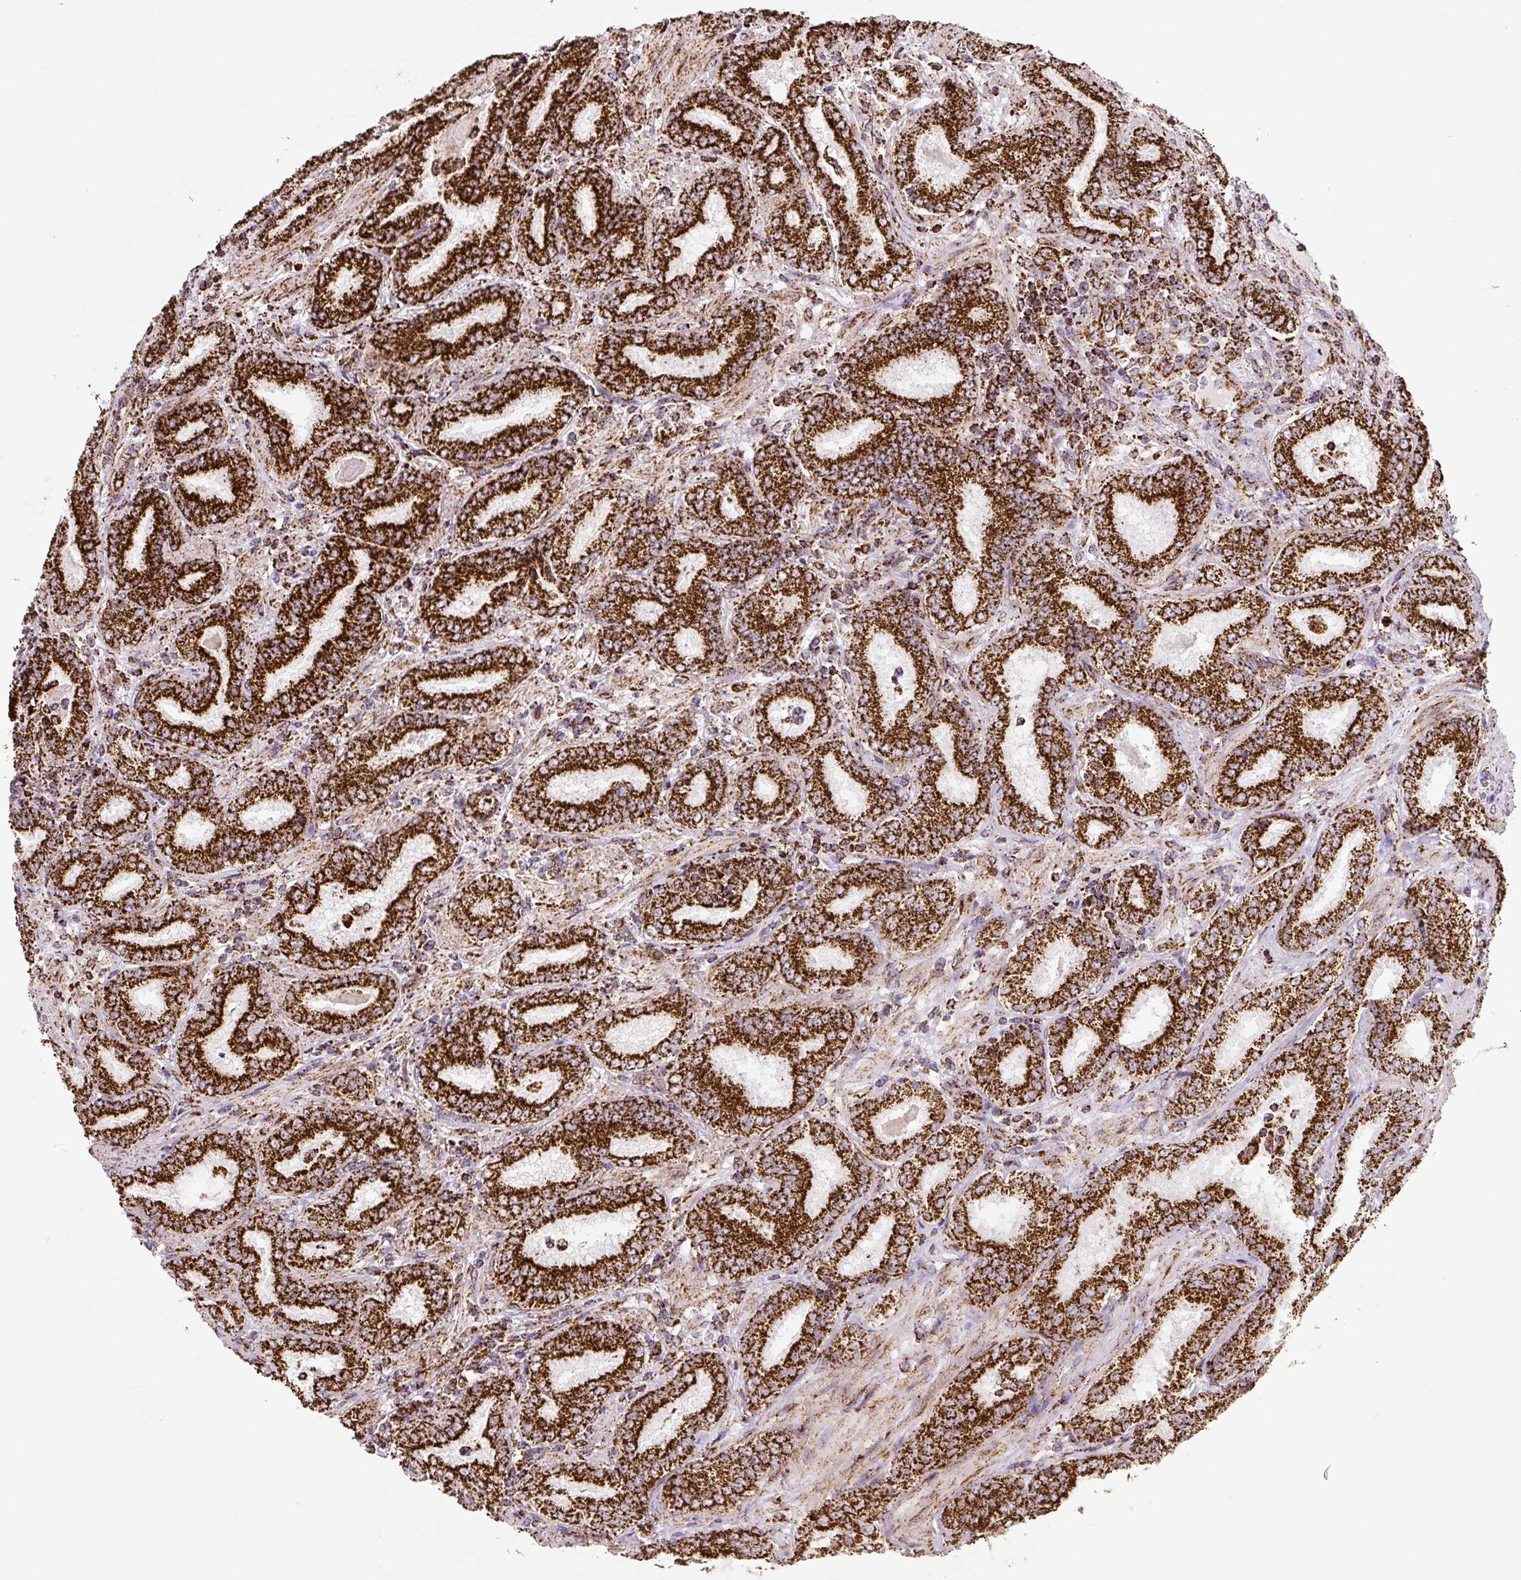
{"staining": {"intensity": "strong", "quantity": ">75%", "location": "cytoplasmic/membranous"}, "tissue": "prostate cancer", "cell_type": "Tumor cells", "image_type": "cancer", "snomed": [{"axis": "morphology", "description": "Adenocarcinoma, High grade"}, {"axis": "topography", "description": "Prostate"}], "caption": "IHC micrograph of human prostate cancer (adenocarcinoma (high-grade)) stained for a protein (brown), which displays high levels of strong cytoplasmic/membranous expression in approximately >75% of tumor cells.", "gene": "ATP5F1A", "patient": {"sex": "male", "age": 72}}